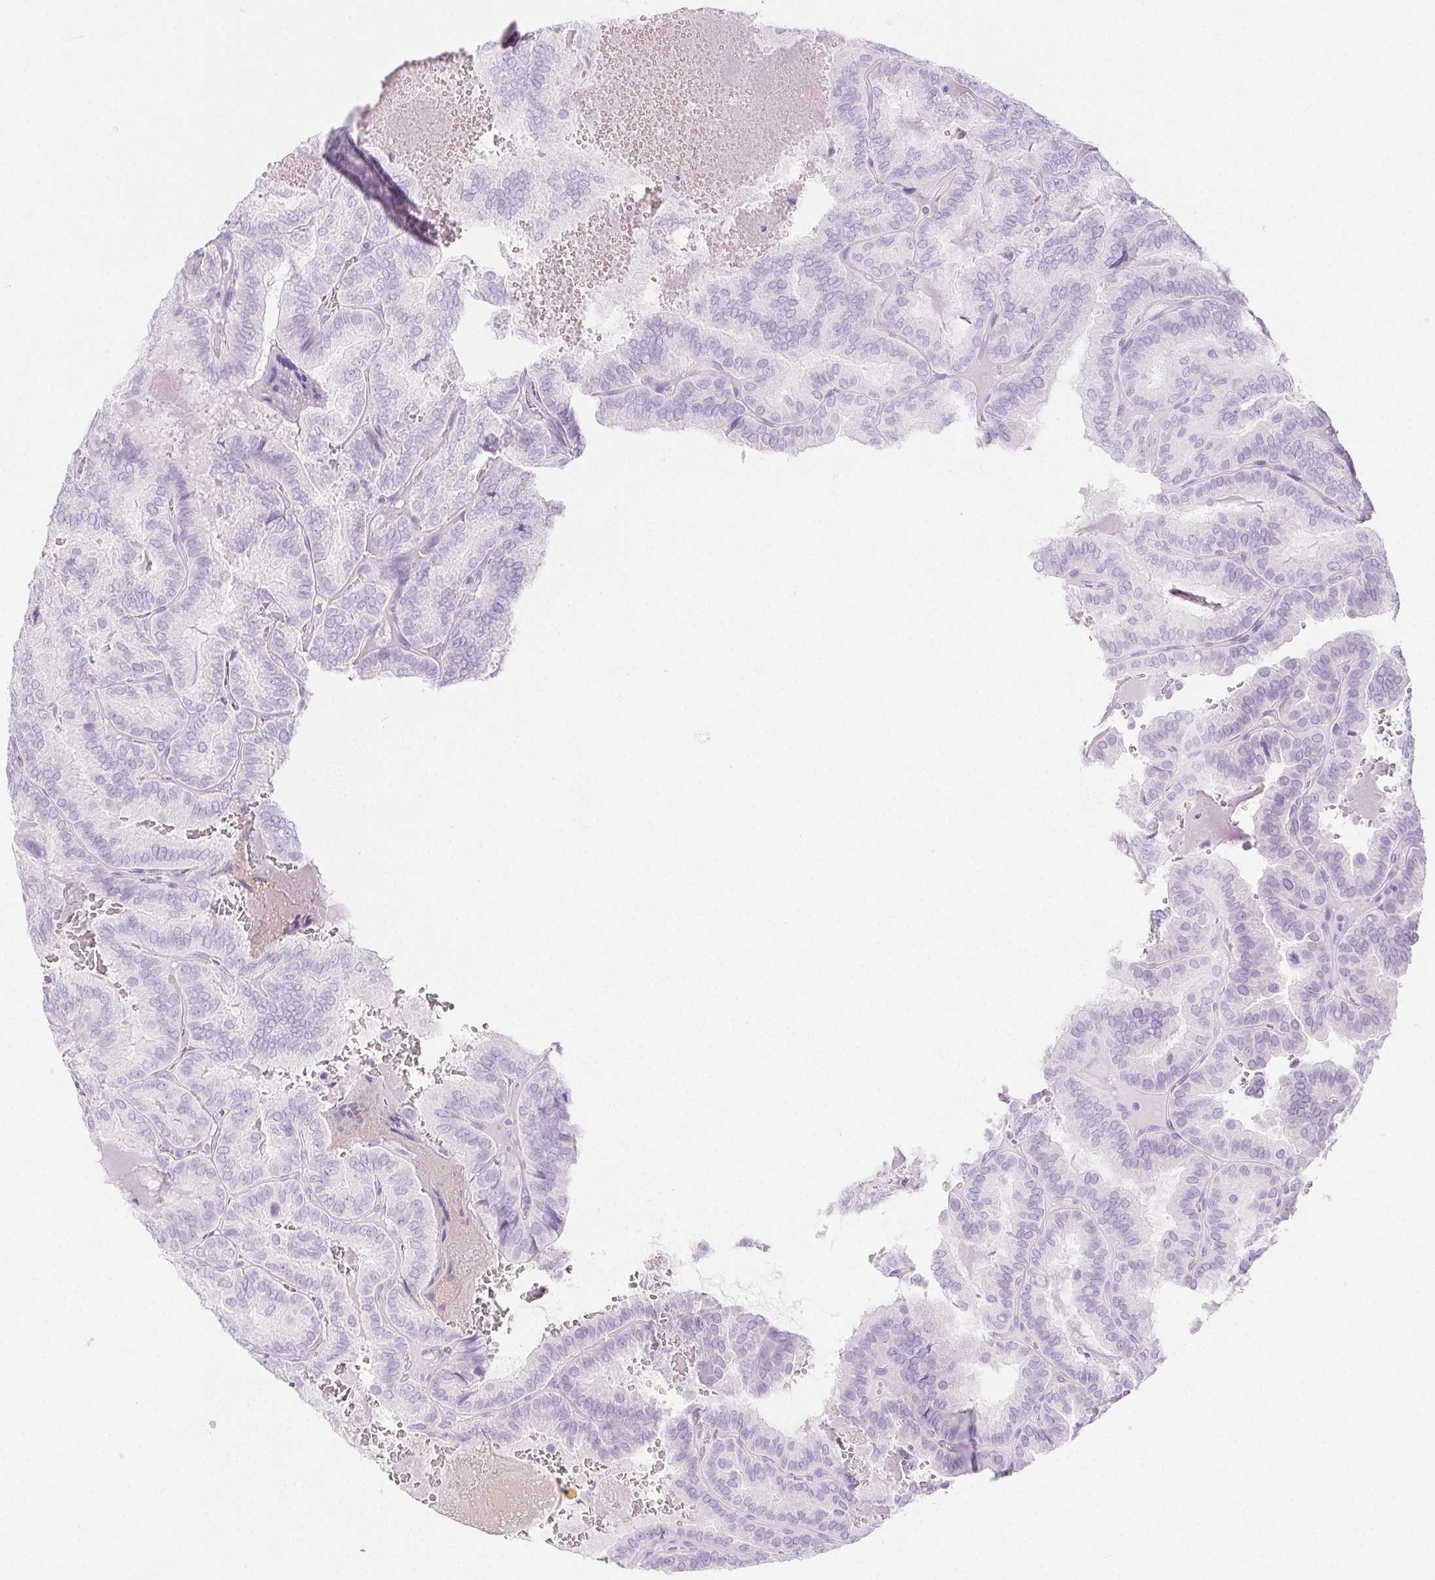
{"staining": {"intensity": "negative", "quantity": "none", "location": "none"}, "tissue": "thyroid cancer", "cell_type": "Tumor cells", "image_type": "cancer", "snomed": [{"axis": "morphology", "description": "Papillary adenocarcinoma, NOS"}, {"axis": "topography", "description": "Thyroid gland"}], "caption": "This is a image of IHC staining of papillary adenocarcinoma (thyroid), which shows no positivity in tumor cells. The staining was performed using DAB to visualize the protein expression in brown, while the nuclei were stained in blue with hematoxylin (Magnification: 20x).", "gene": "SPRR3", "patient": {"sex": "female", "age": 75}}